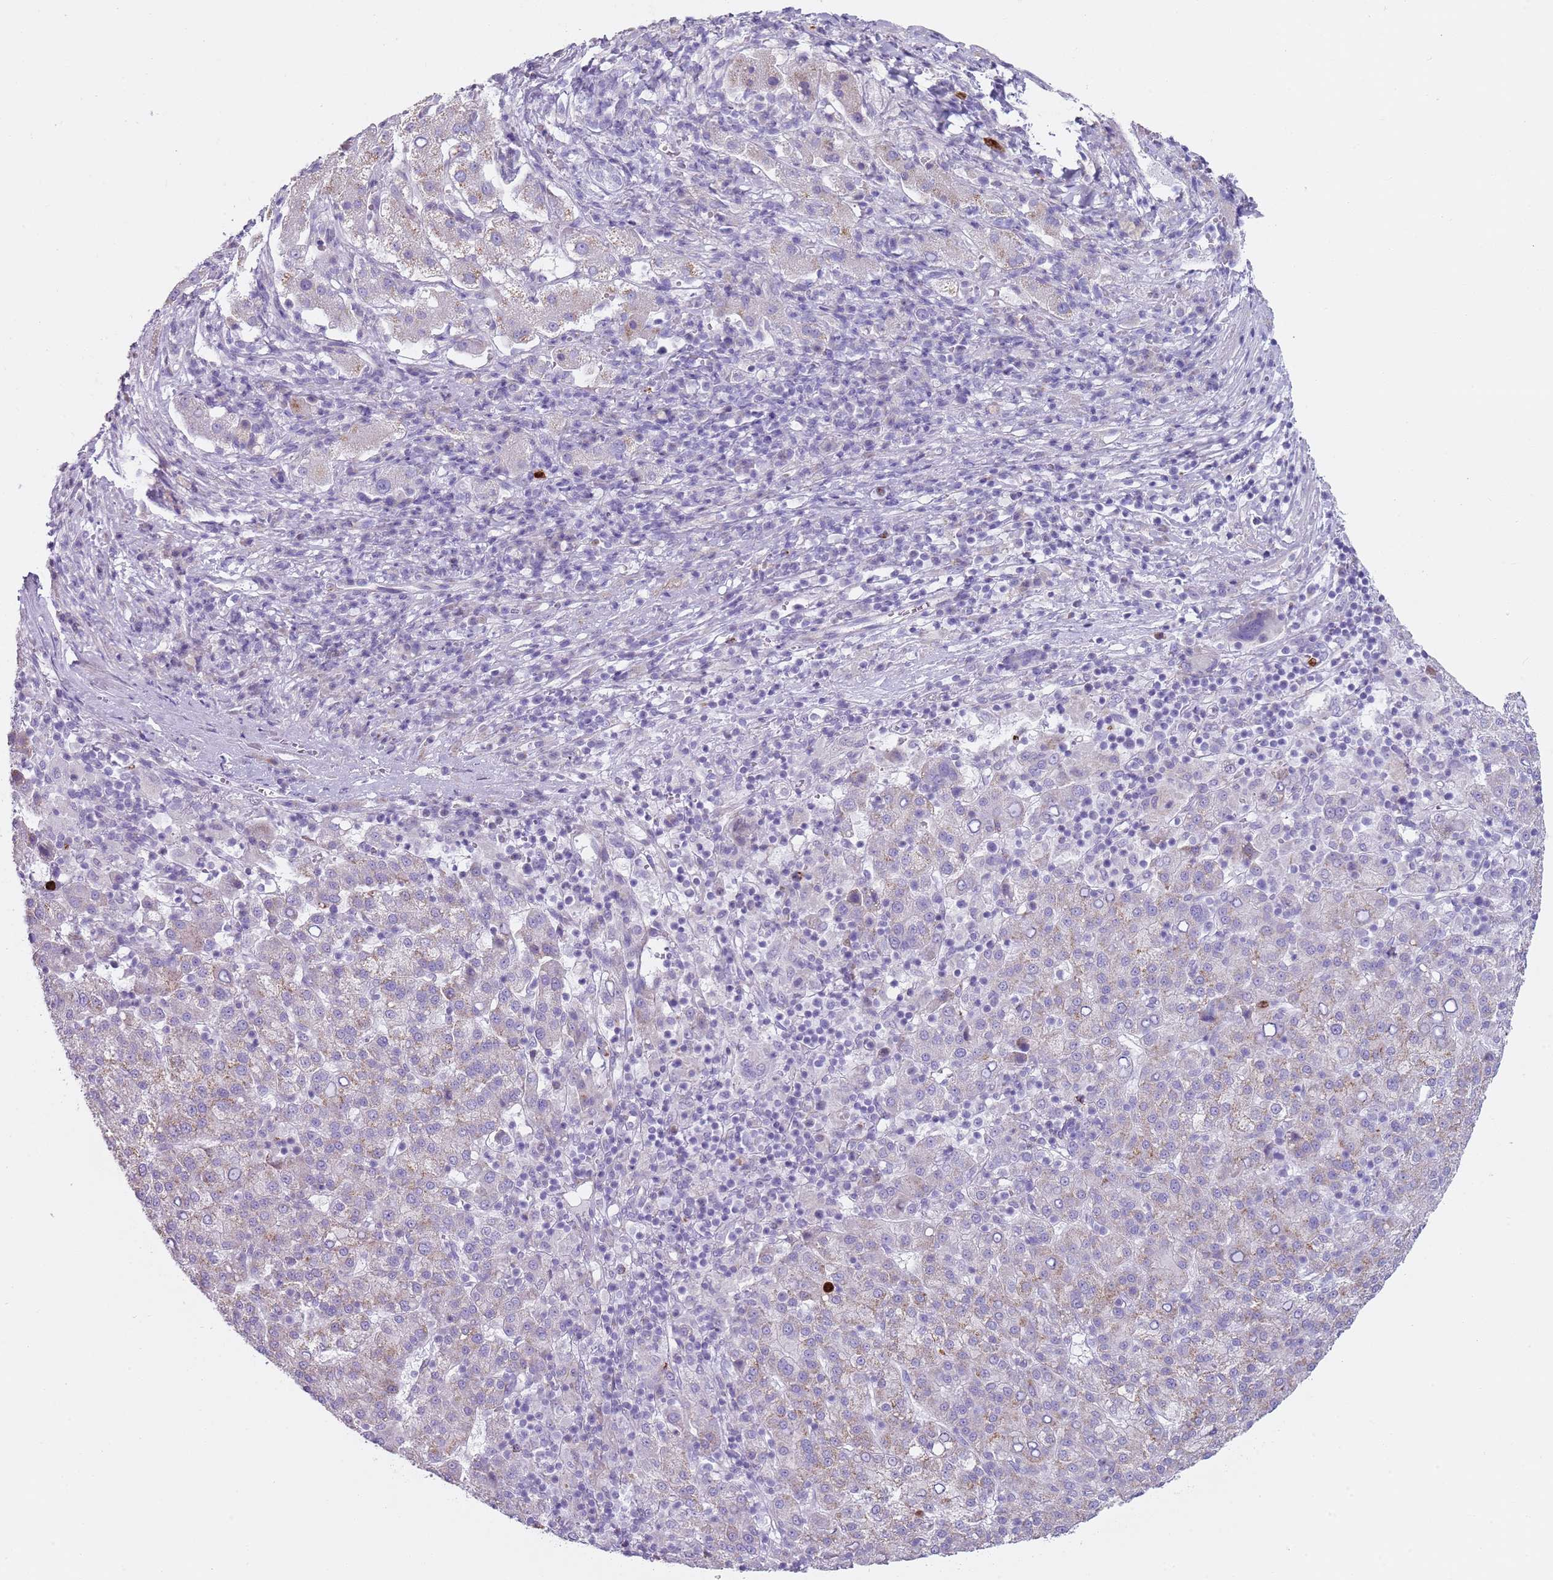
{"staining": {"intensity": "weak", "quantity": "<25%", "location": "cytoplasmic/membranous"}, "tissue": "liver cancer", "cell_type": "Tumor cells", "image_type": "cancer", "snomed": [{"axis": "morphology", "description": "Carcinoma, Hepatocellular, NOS"}, {"axis": "topography", "description": "Liver"}], "caption": "IHC micrograph of human hepatocellular carcinoma (liver) stained for a protein (brown), which demonstrates no expression in tumor cells.", "gene": "CD177", "patient": {"sex": "female", "age": 58}}